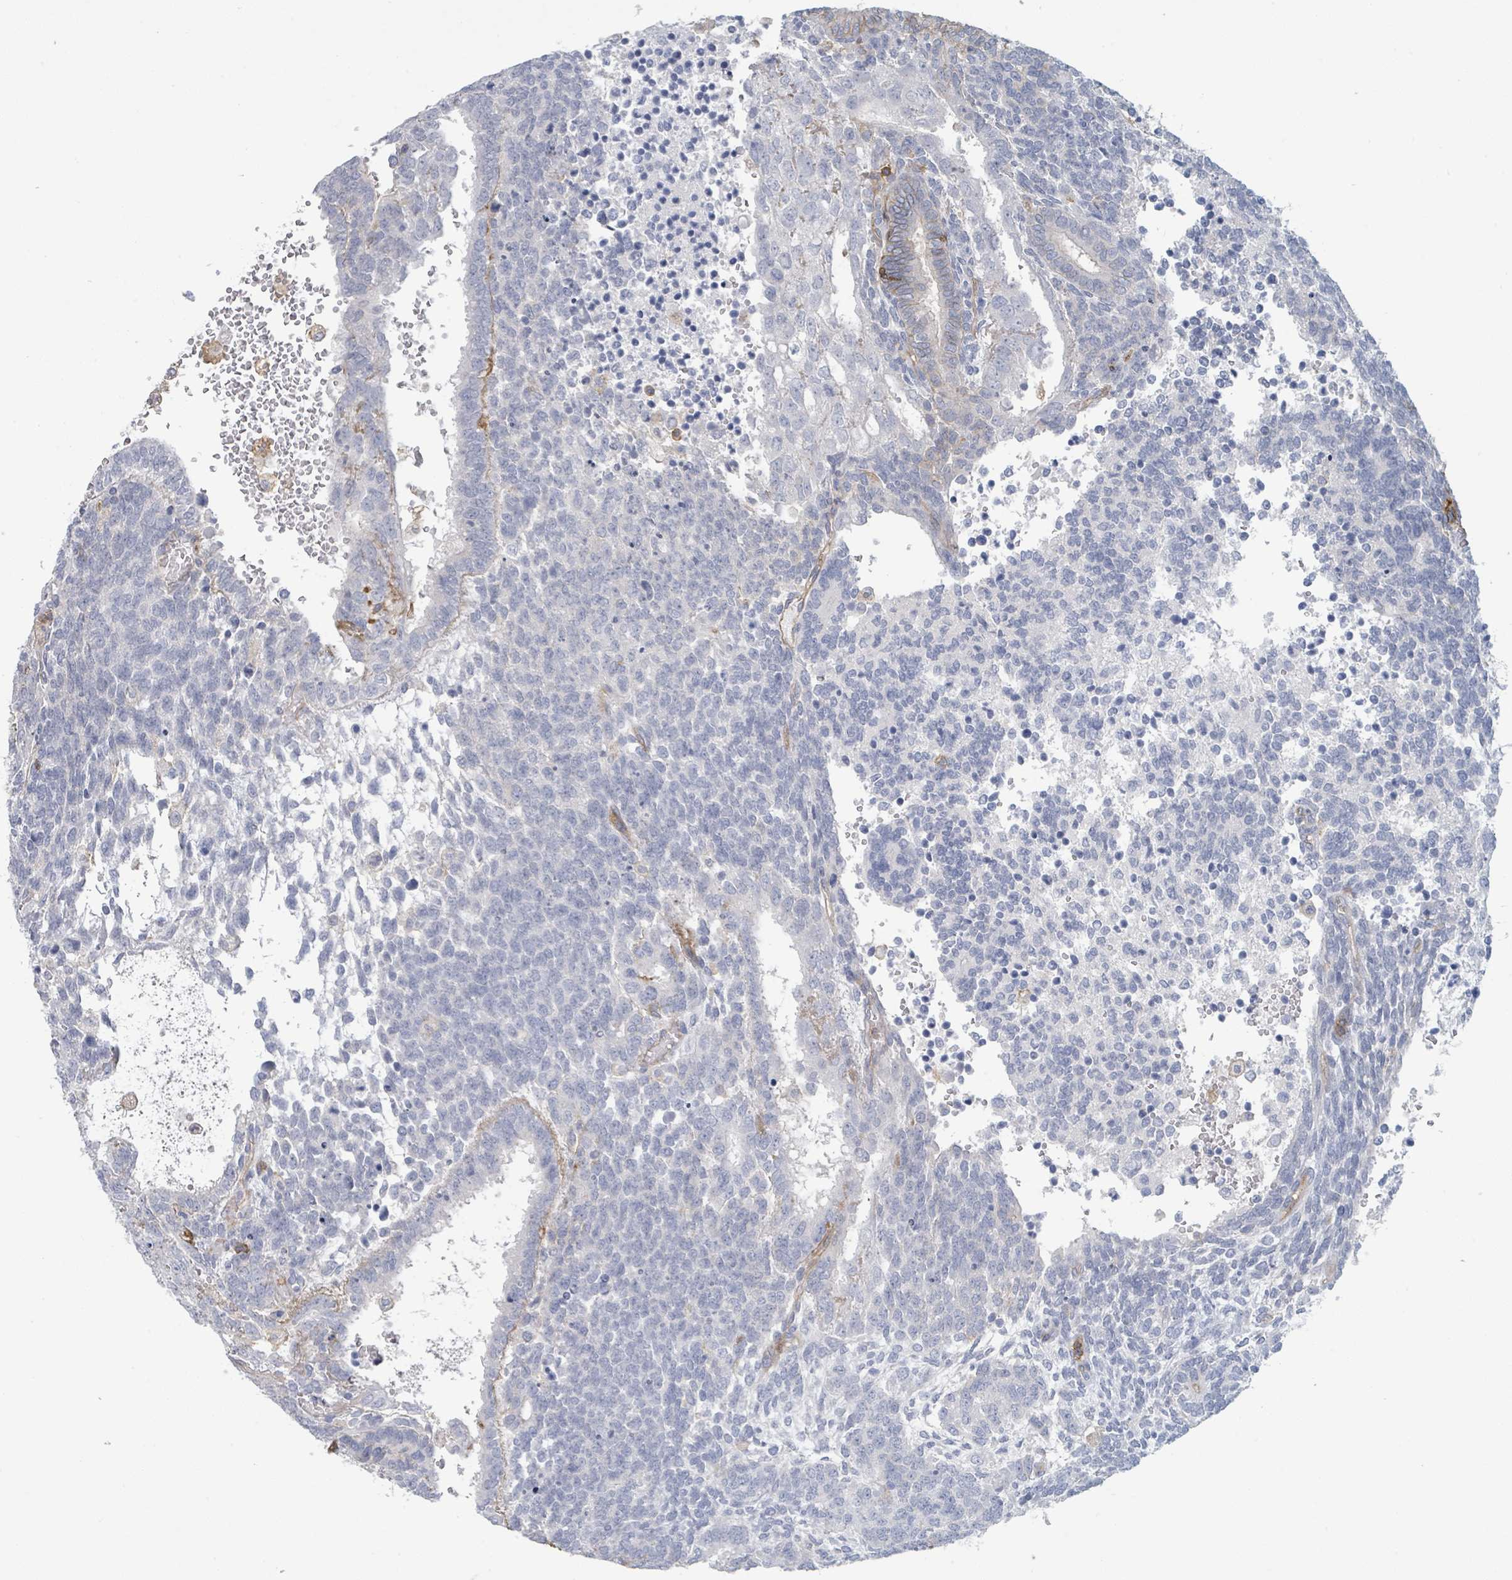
{"staining": {"intensity": "negative", "quantity": "none", "location": "none"}, "tissue": "testis cancer", "cell_type": "Tumor cells", "image_type": "cancer", "snomed": [{"axis": "morphology", "description": "Carcinoma, Embryonal, NOS"}, {"axis": "topography", "description": "Testis"}], "caption": "Immunohistochemistry (IHC) micrograph of testis embryonal carcinoma stained for a protein (brown), which displays no staining in tumor cells.", "gene": "TNFRSF14", "patient": {"sex": "male", "age": 23}}